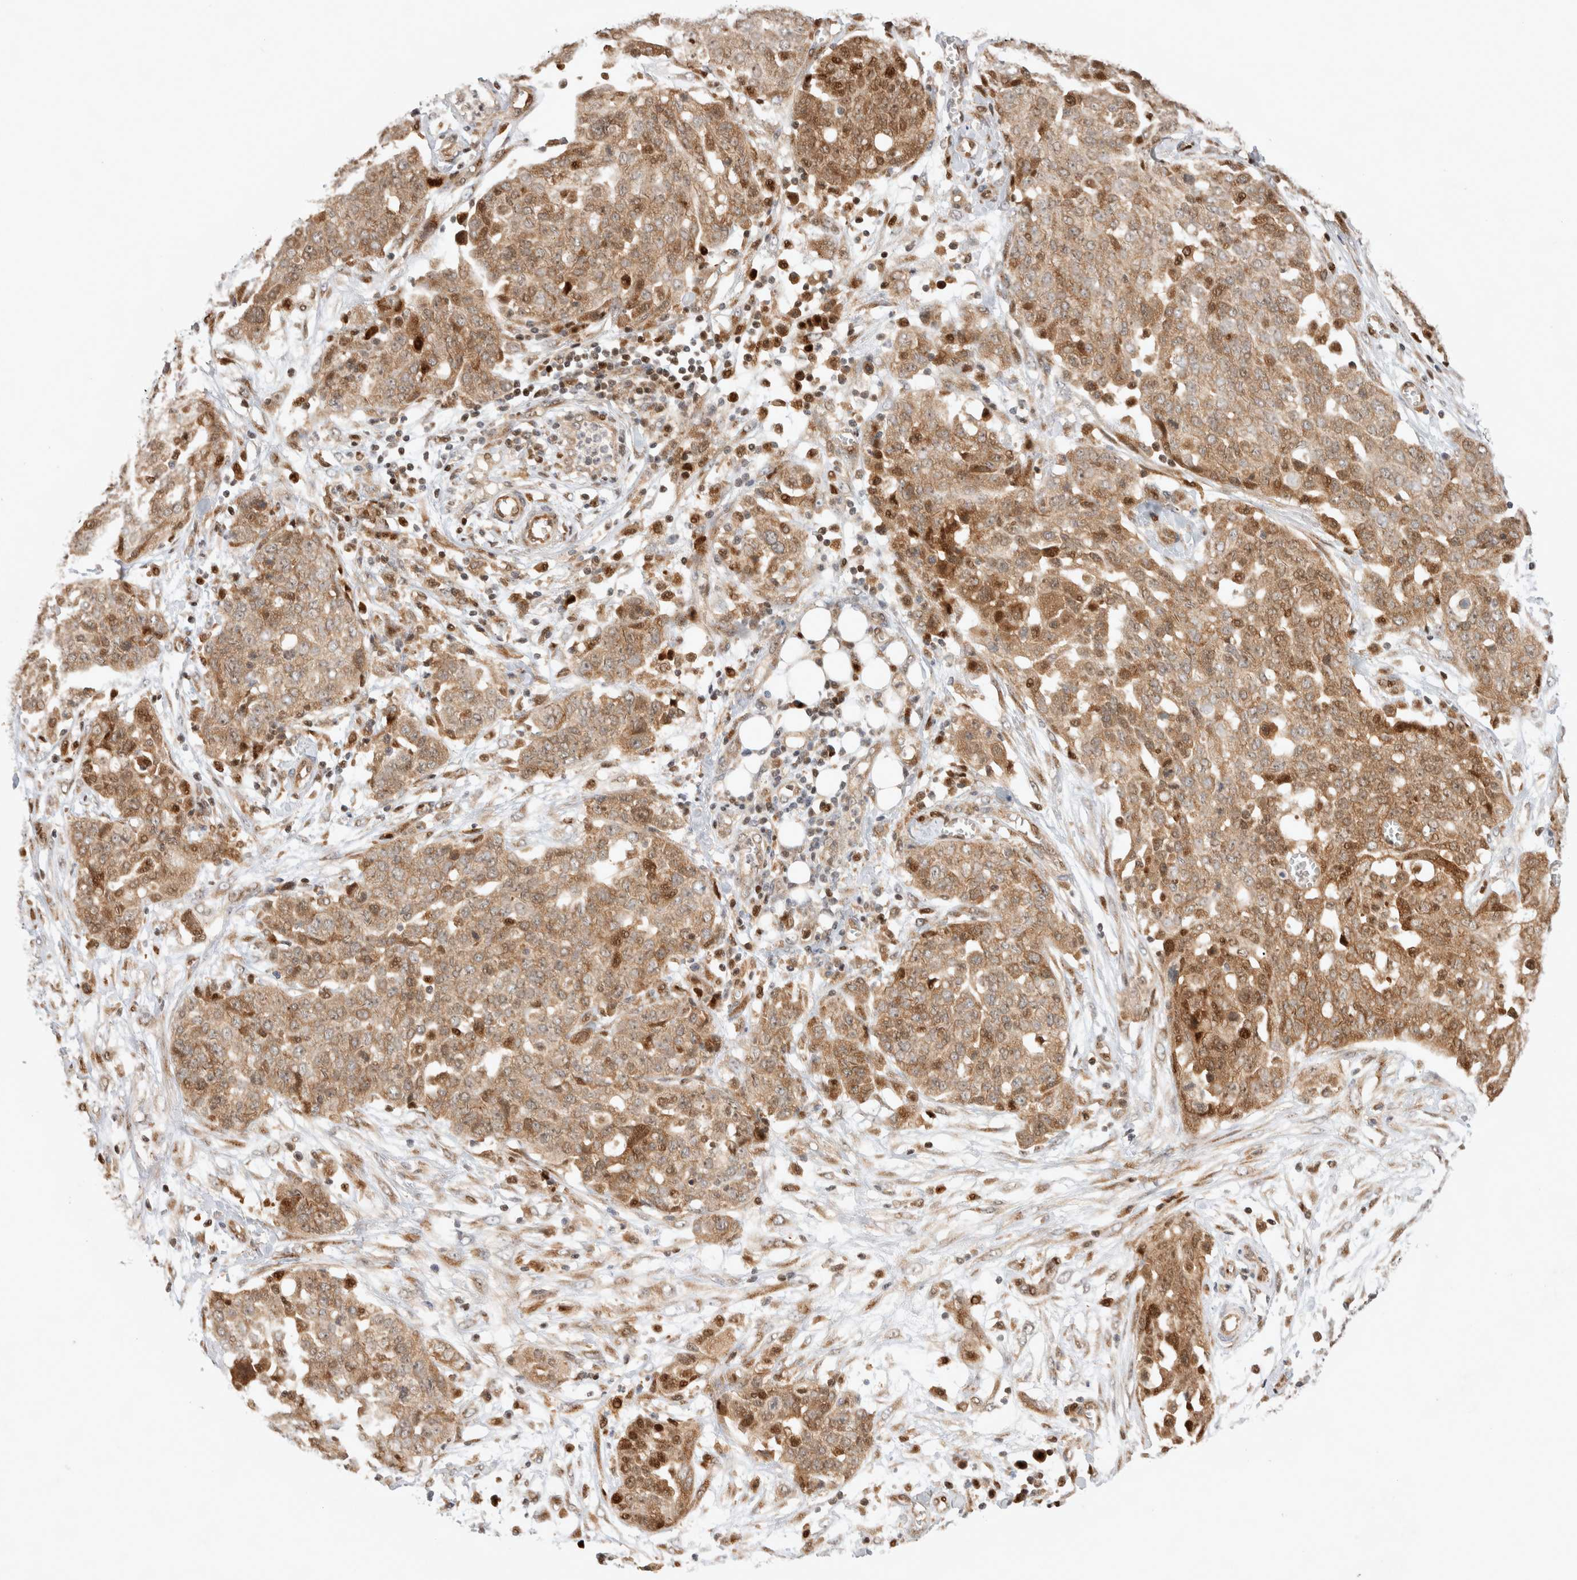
{"staining": {"intensity": "moderate", "quantity": ">75%", "location": "cytoplasmic/membranous,nuclear"}, "tissue": "ovarian cancer", "cell_type": "Tumor cells", "image_type": "cancer", "snomed": [{"axis": "morphology", "description": "Cystadenocarcinoma, serous, NOS"}, {"axis": "topography", "description": "Soft tissue"}, {"axis": "topography", "description": "Ovary"}], "caption": "Moderate cytoplasmic/membranous and nuclear protein staining is identified in approximately >75% of tumor cells in serous cystadenocarcinoma (ovarian). The protein is shown in brown color, while the nuclei are stained blue.", "gene": "OTUD6B", "patient": {"sex": "female", "age": 57}}